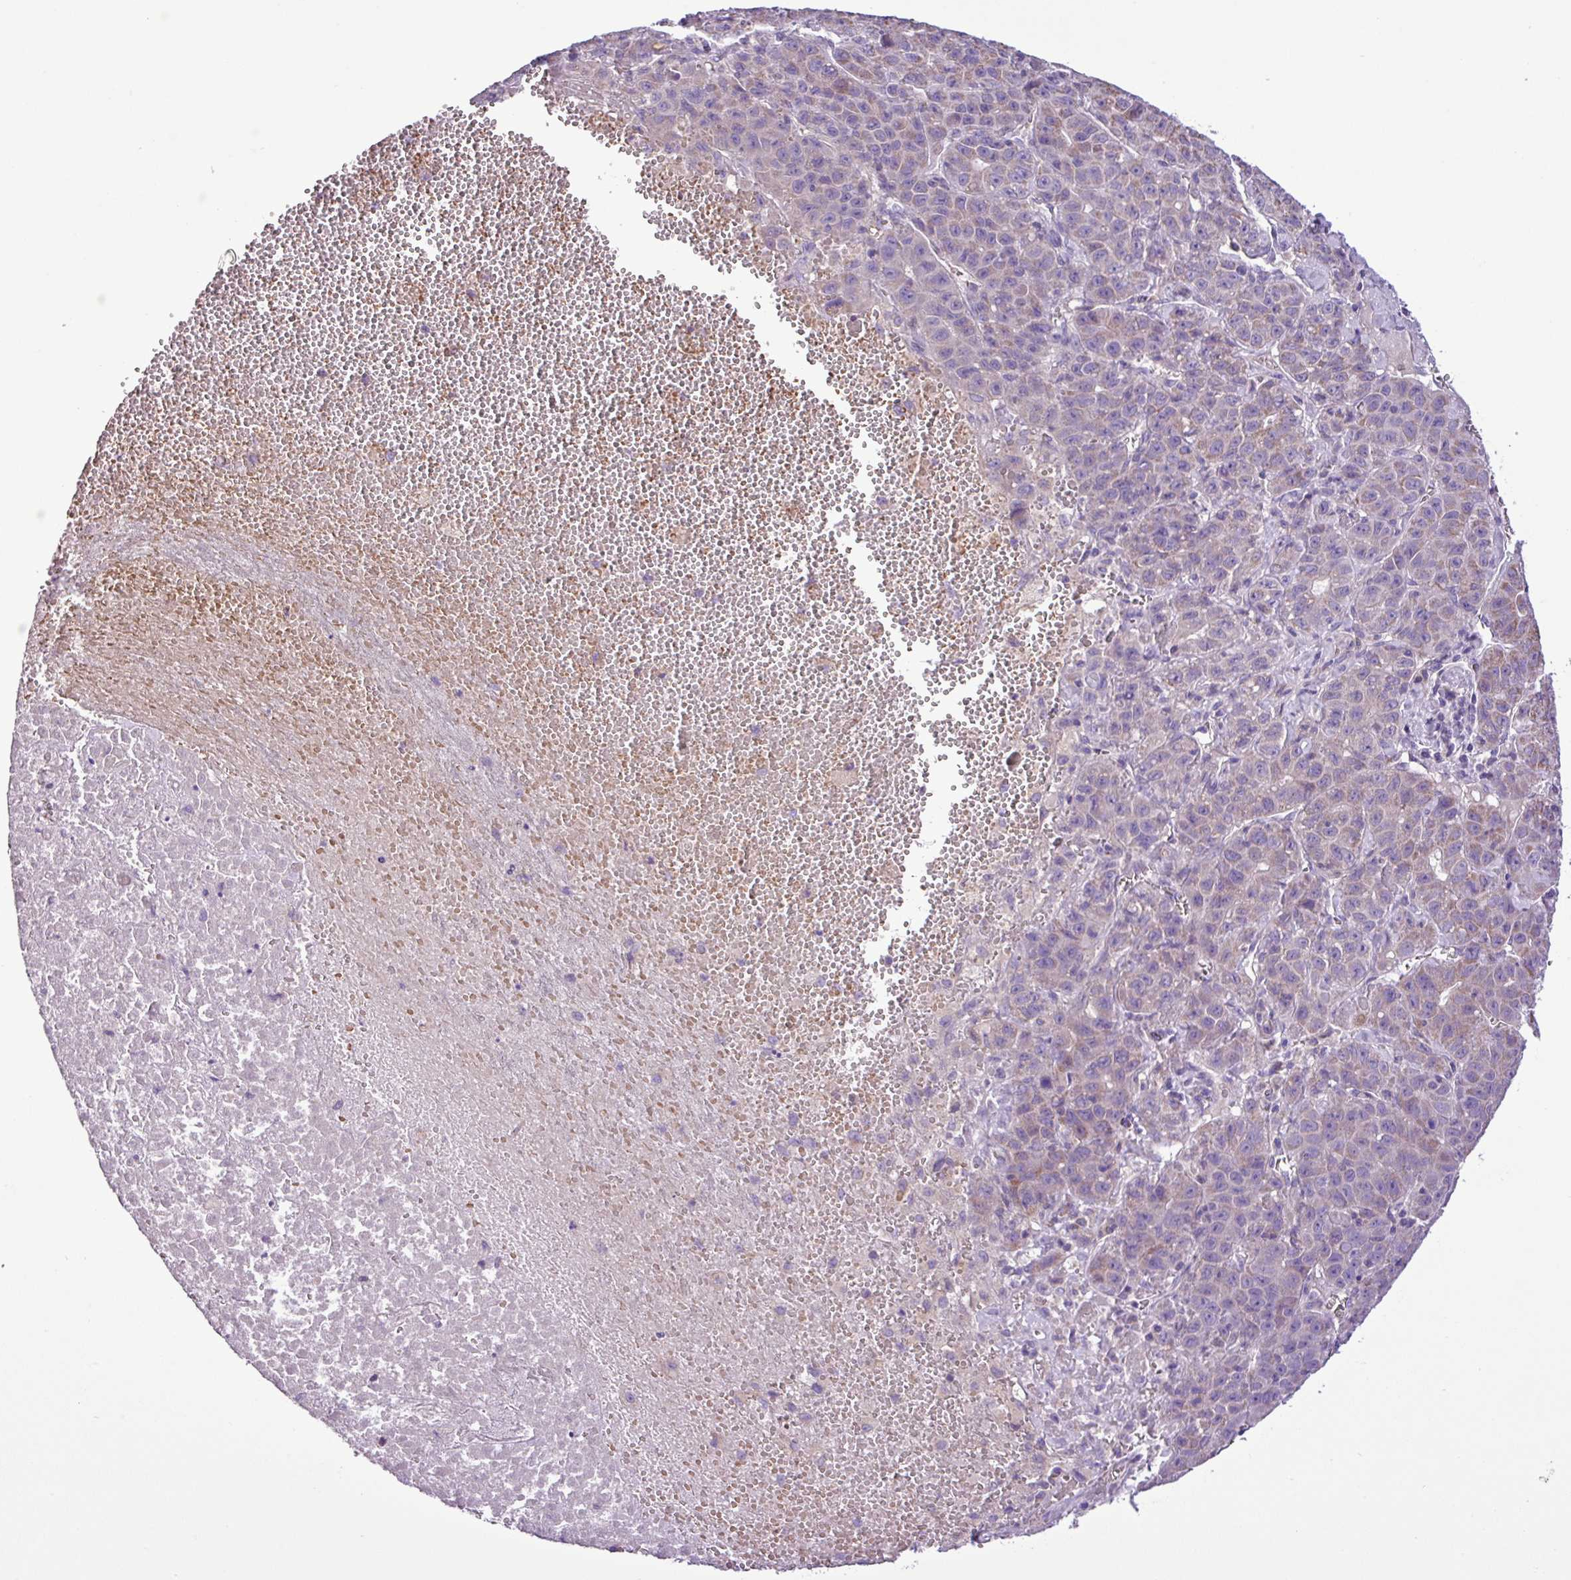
{"staining": {"intensity": "weak", "quantity": "<25%", "location": "cytoplasmic/membranous"}, "tissue": "liver cancer", "cell_type": "Tumor cells", "image_type": "cancer", "snomed": [{"axis": "morphology", "description": "Carcinoma, Hepatocellular, NOS"}, {"axis": "topography", "description": "Liver"}], "caption": "Immunohistochemistry image of neoplastic tissue: human hepatocellular carcinoma (liver) stained with DAB (3,3'-diaminobenzidine) reveals no significant protein staining in tumor cells.", "gene": "FAM183A", "patient": {"sex": "female", "age": 53}}